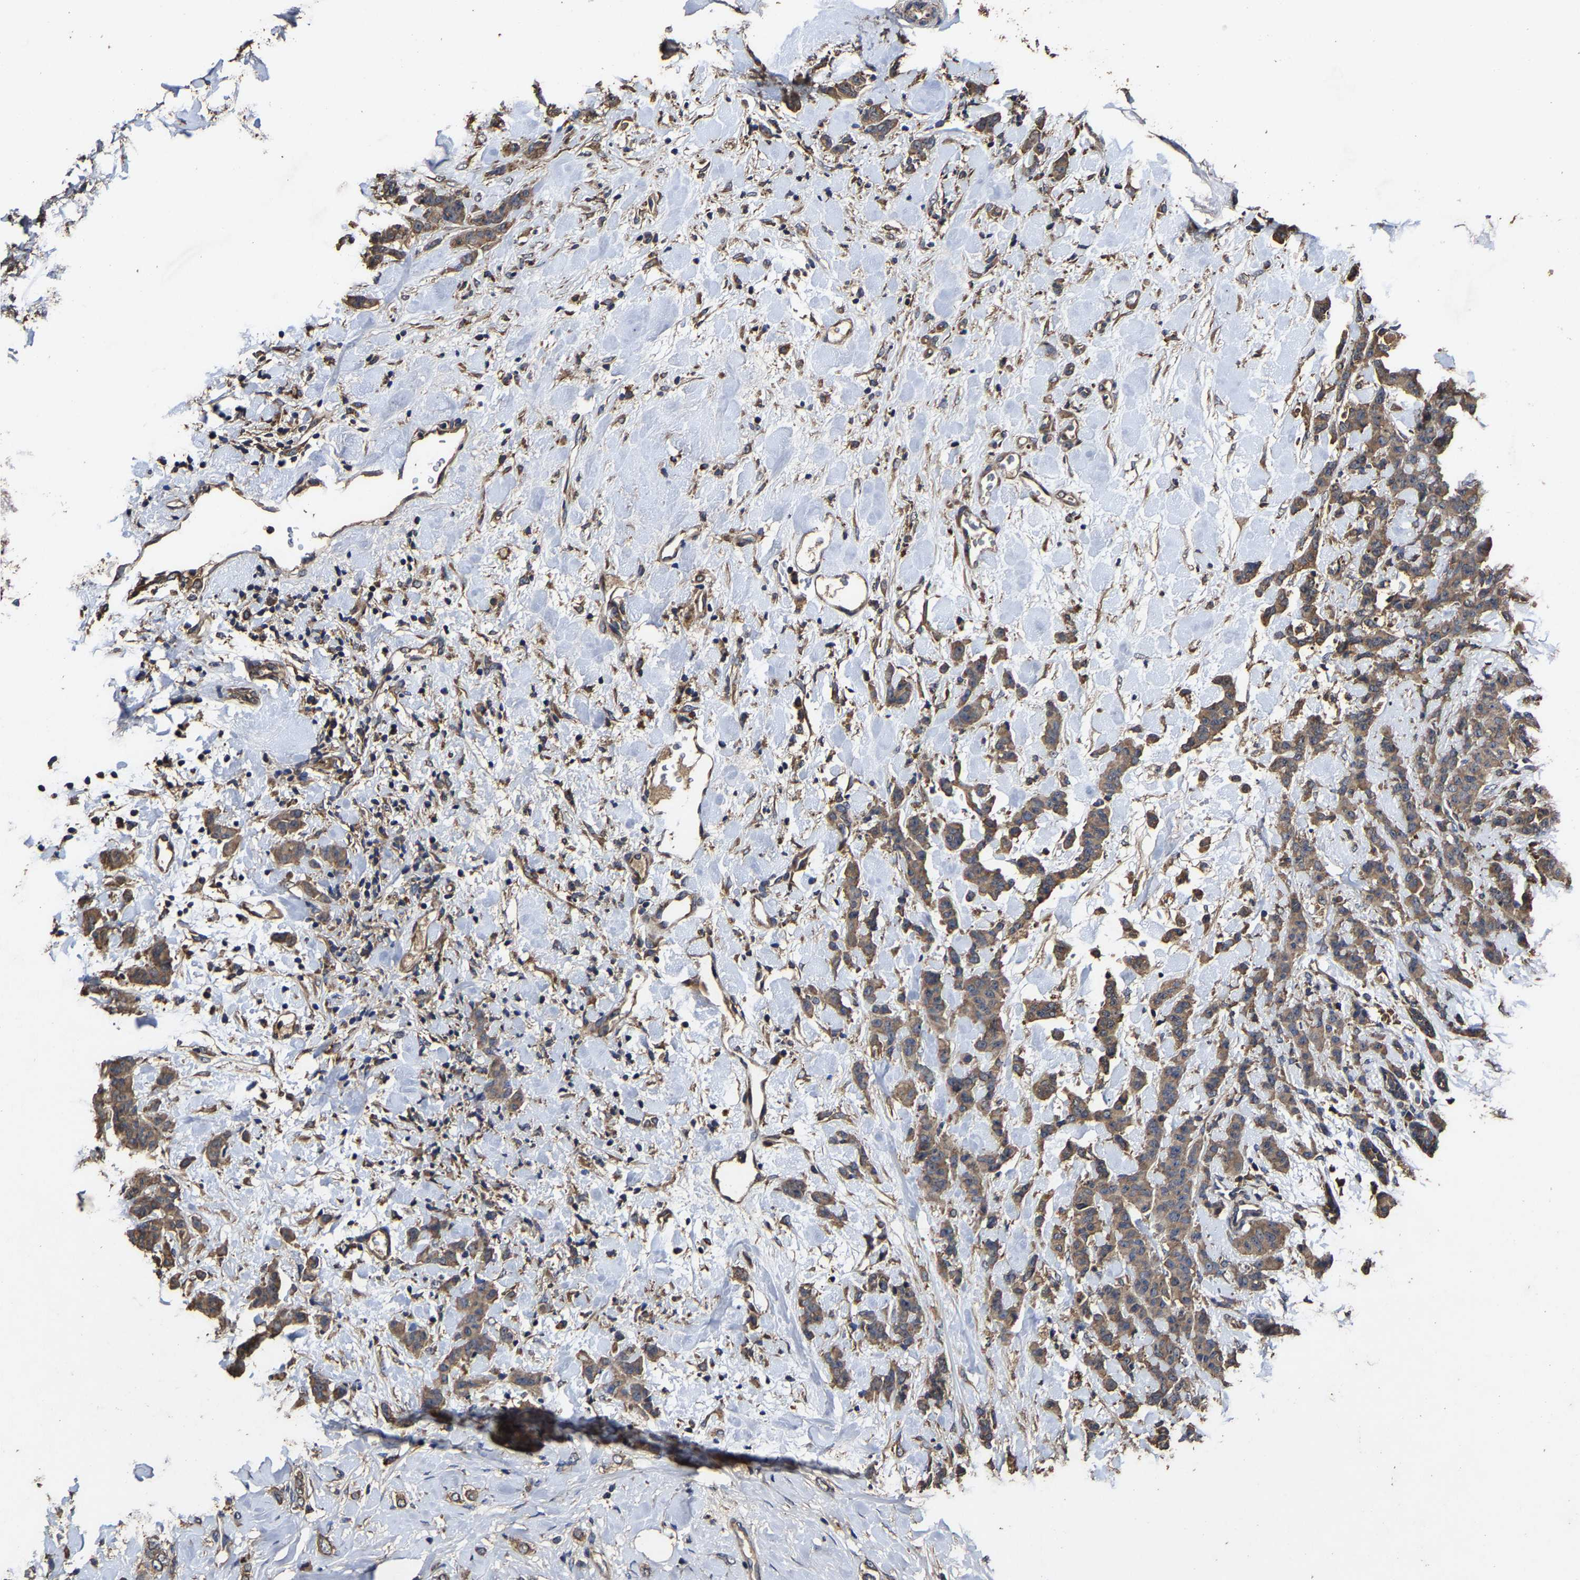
{"staining": {"intensity": "moderate", "quantity": ">75%", "location": "cytoplasmic/membranous"}, "tissue": "breast cancer", "cell_type": "Tumor cells", "image_type": "cancer", "snomed": [{"axis": "morphology", "description": "Normal tissue, NOS"}, {"axis": "morphology", "description": "Lobular carcinoma"}, {"axis": "topography", "description": "Breast"}], "caption": "Protein analysis of breast cancer tissue displays moderate cytoplasmic/membranous staining in about >75% of tumor cells.", "gene": "PPM1K", "patient": {"sex": "female", "age": 47}}